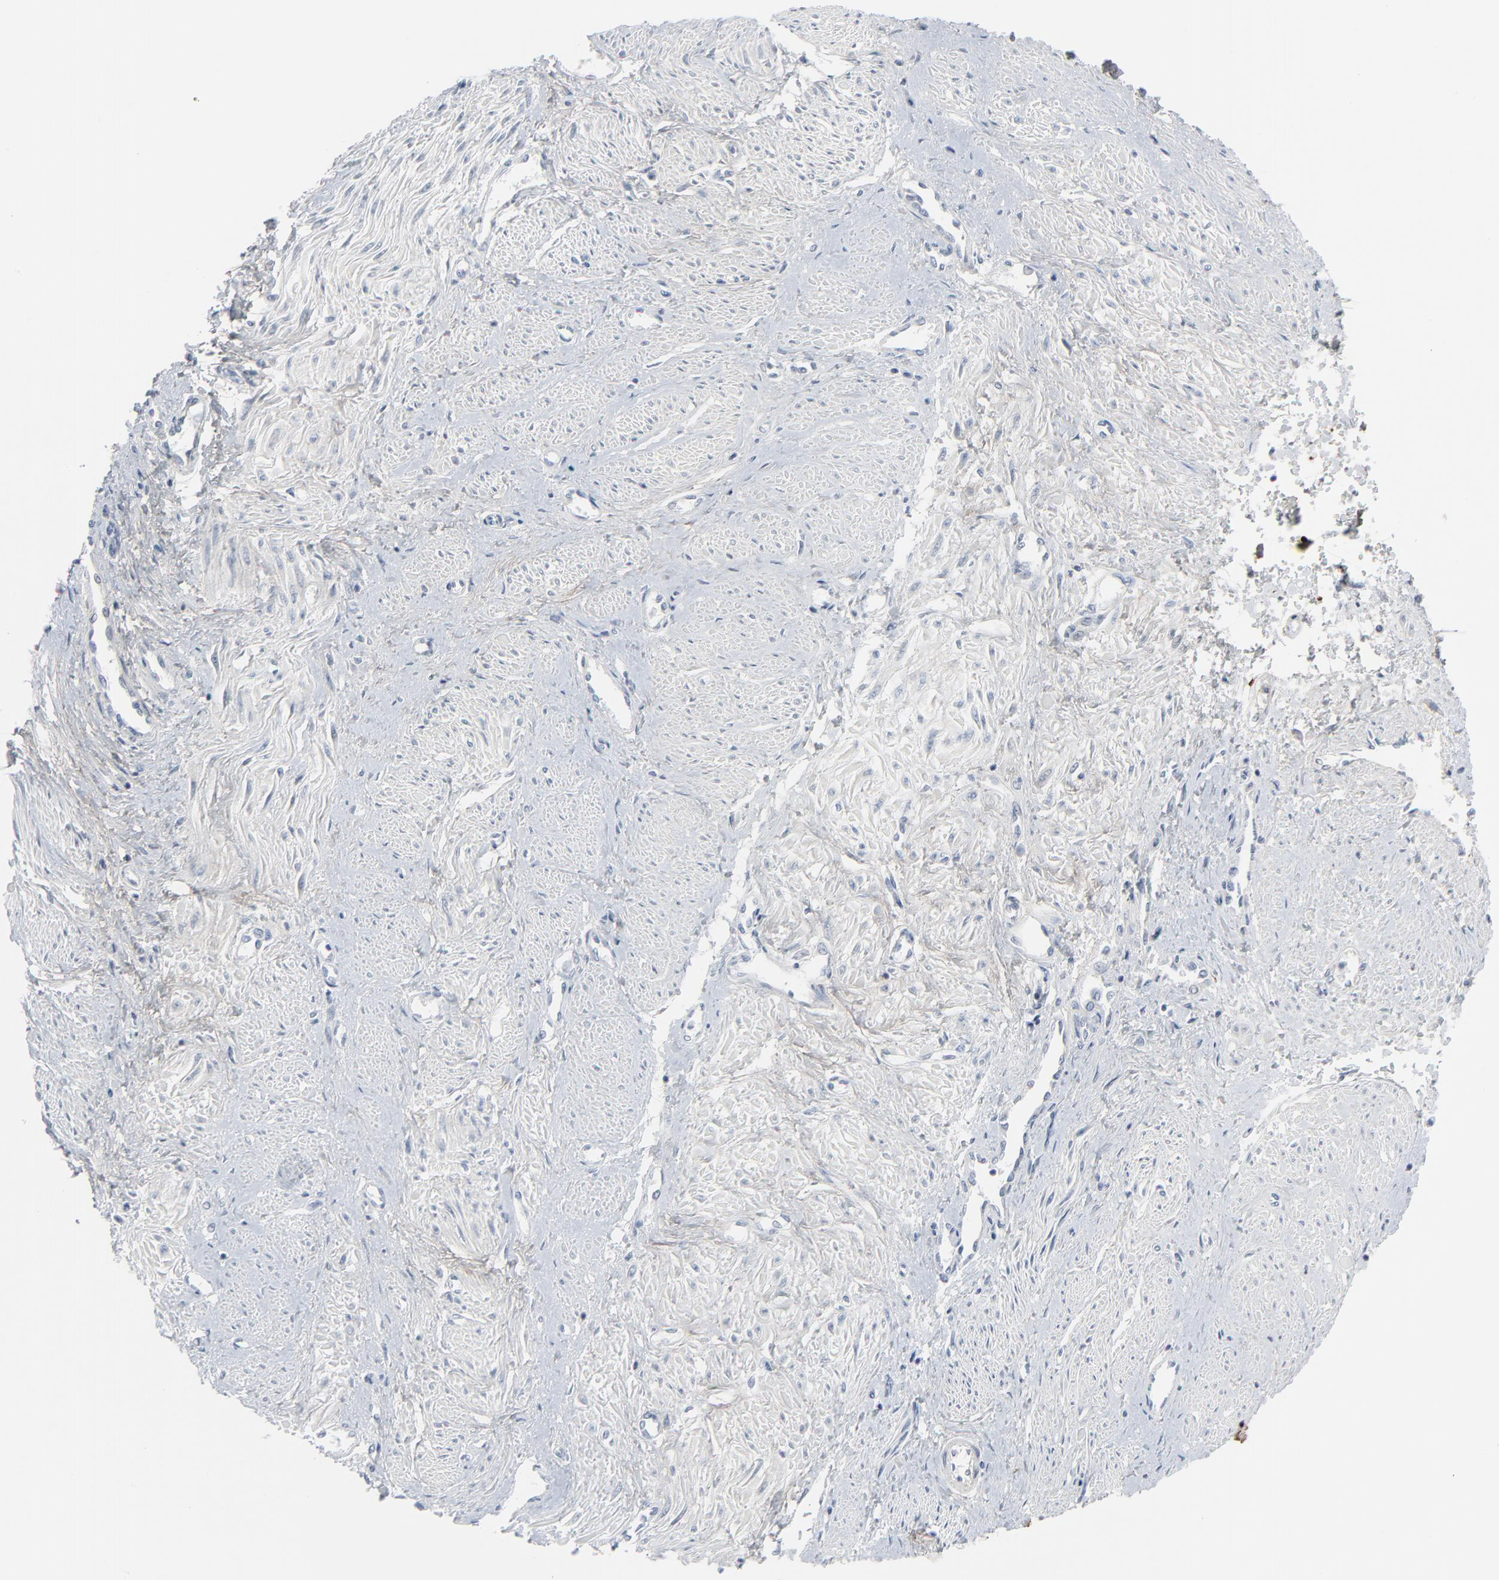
{"staining": {"intensity": "negative", "quantity": "none", "location": "none"}, "tissue": "smooth muscle", "cell_type": "Smooth muscle cells", "image_type": "normal", "snomed": [{"axis": "morphology", "description": "Normal tissue, NOS"}, {"axis": "topography", "description": "Smooth muscle"}, {"axis": "topography", "description": "Uterus"}], "caption": "IHC photomicrograph of unremarkable smooth muscle: human smooth muscle stained with DAB shows no significant protein positivity in smooth muscle cells.", "gene": "BGN", "patient": {"sex": "female", "age": 39}}